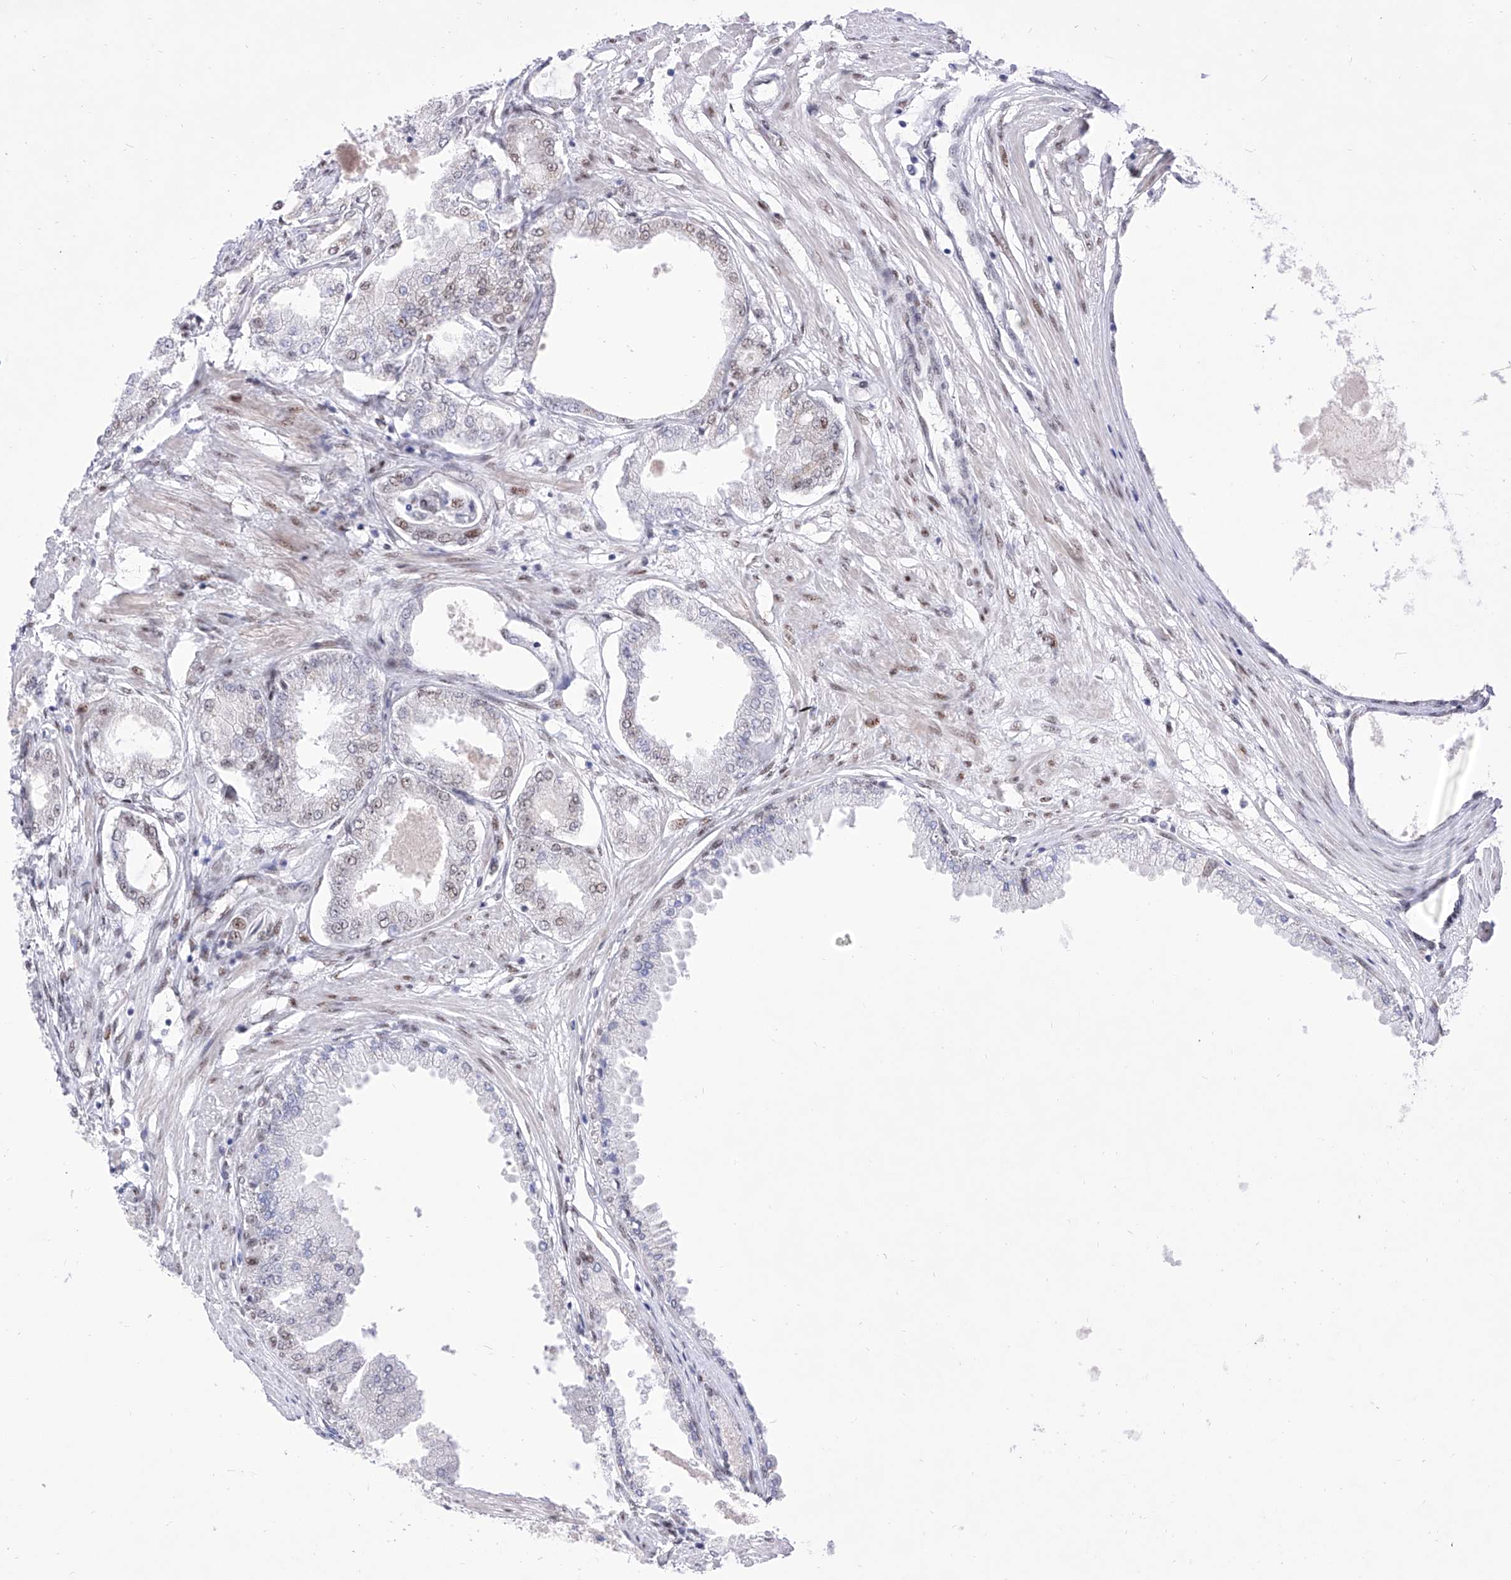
{"staining": {"intensity": "negative", "quantity": "none", "location": "none"}, "tissue": "prostate cancer", "cell_type": "Tumor cells", "image_type": "cancer", "snomed": [{"axis": "morphology", "description": "Adenocarcinoma, Low grade"}, {"axis": "topography", "description": "Prostate"}], "caption": "Immunohistochemistry of human prostate low-grade adenocarcinoma demonstrates no staining in tumor cells. Brightfield microscopy of IHC stained with DAB (3,3'-diaminobenzidine) (brown) and hematoxylin (blue), captured at high magnification.", "gene": "ATN1", "patient": {"sex": "male", "age": 63}}